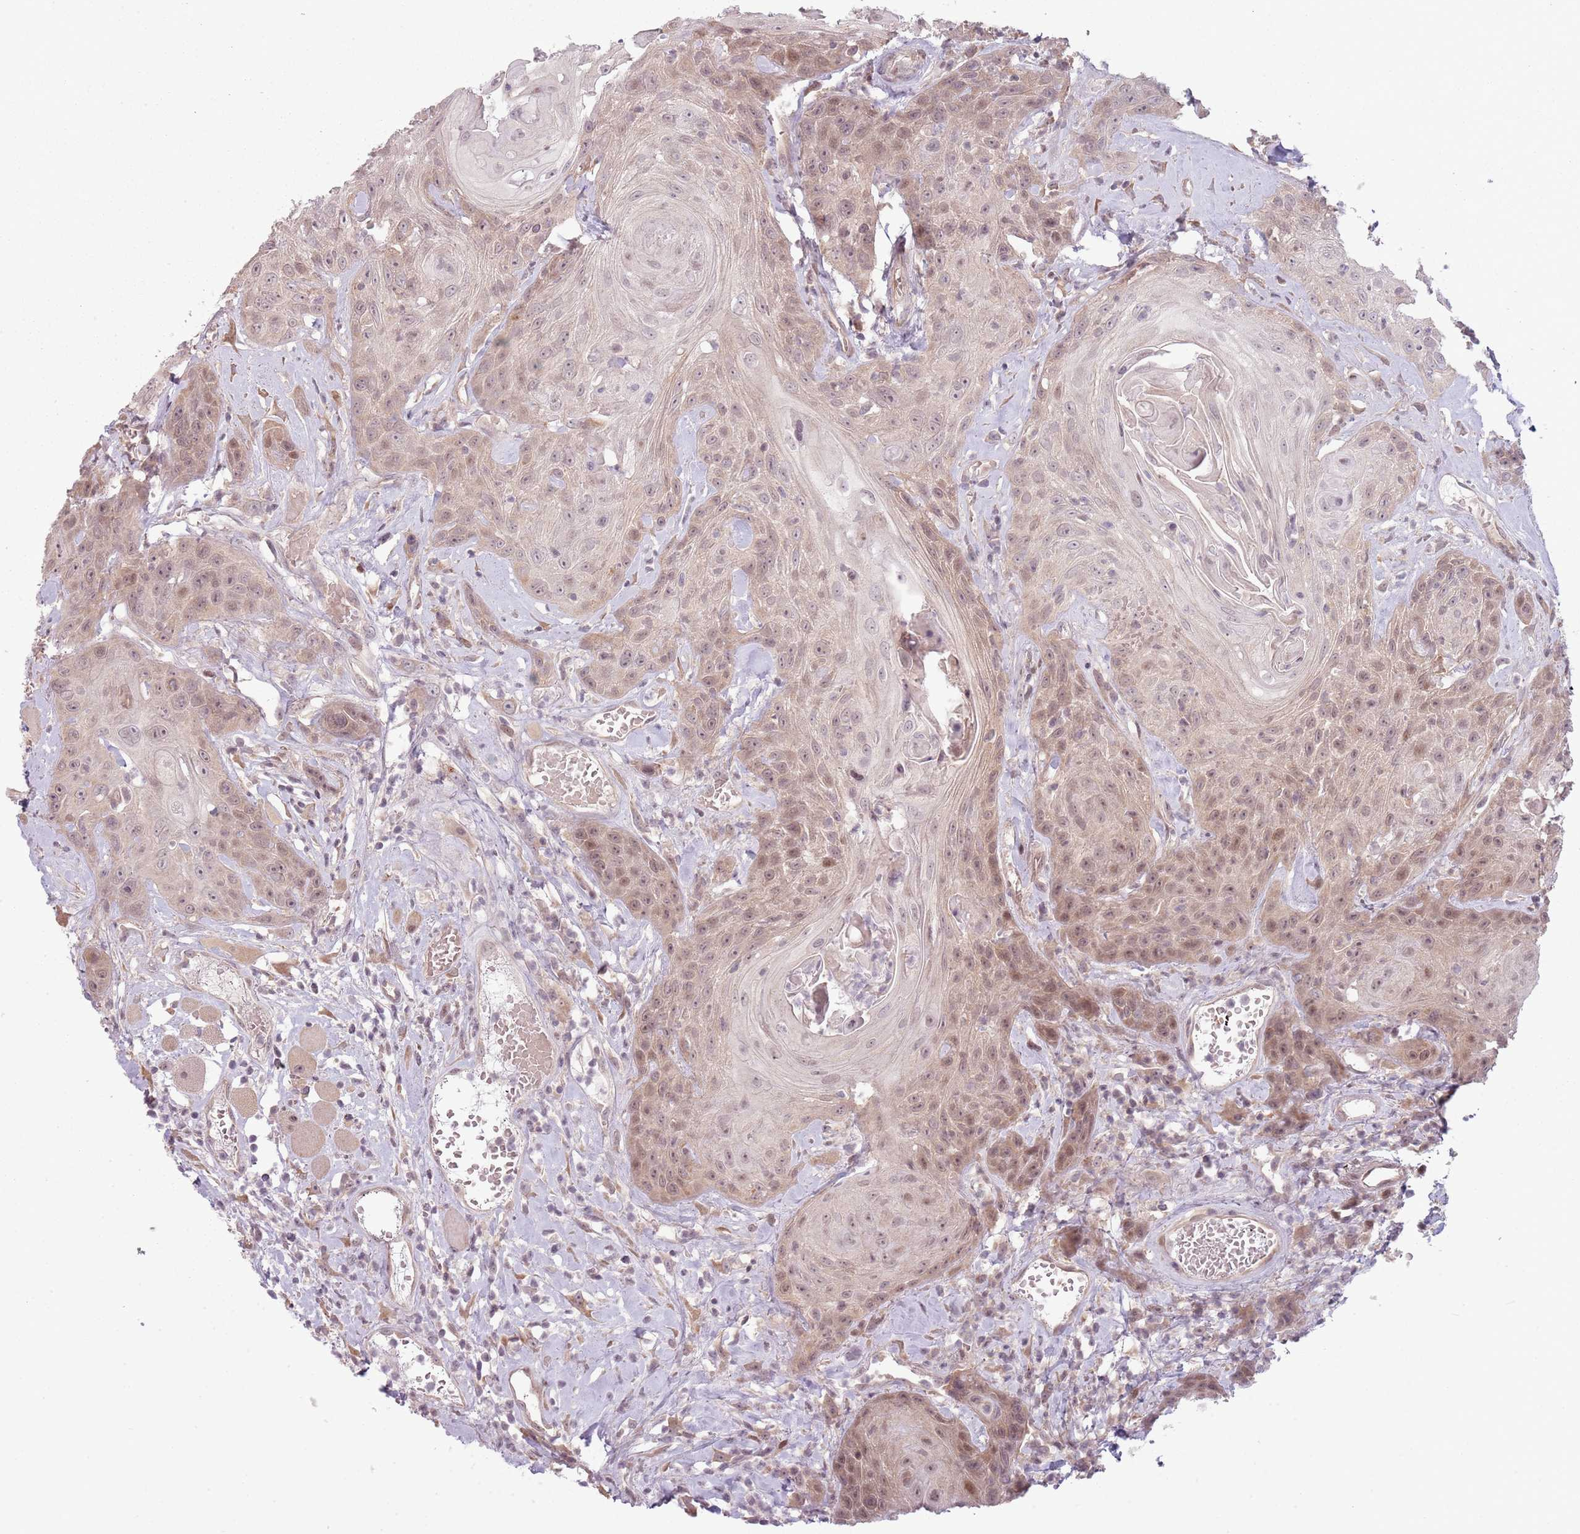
{"staining": {"intensity": "weak", "quantity": ">75%", "location": "cytoplasmic/membranous,nuclear"}, "tissue": "head and neck cancer", "cell_type": "Tumor cells", "image_type": "cancer", "snomed": [{"axis": "morphology", "description": "Squamous cell carcinoma, NOS"}, {"axis": "topography", "description": "Head-Neck"}], "caption": "A brown stain shows weak cytoplasmic/membranous and nuclear staining of a protein in human head and neck squamous cell carcinoma tumor cells. The protein is shown in brown color, while the nuclei are stained blue.", "gene": "ADGRG1", "patient": {"sex": "female", "age": 59}}